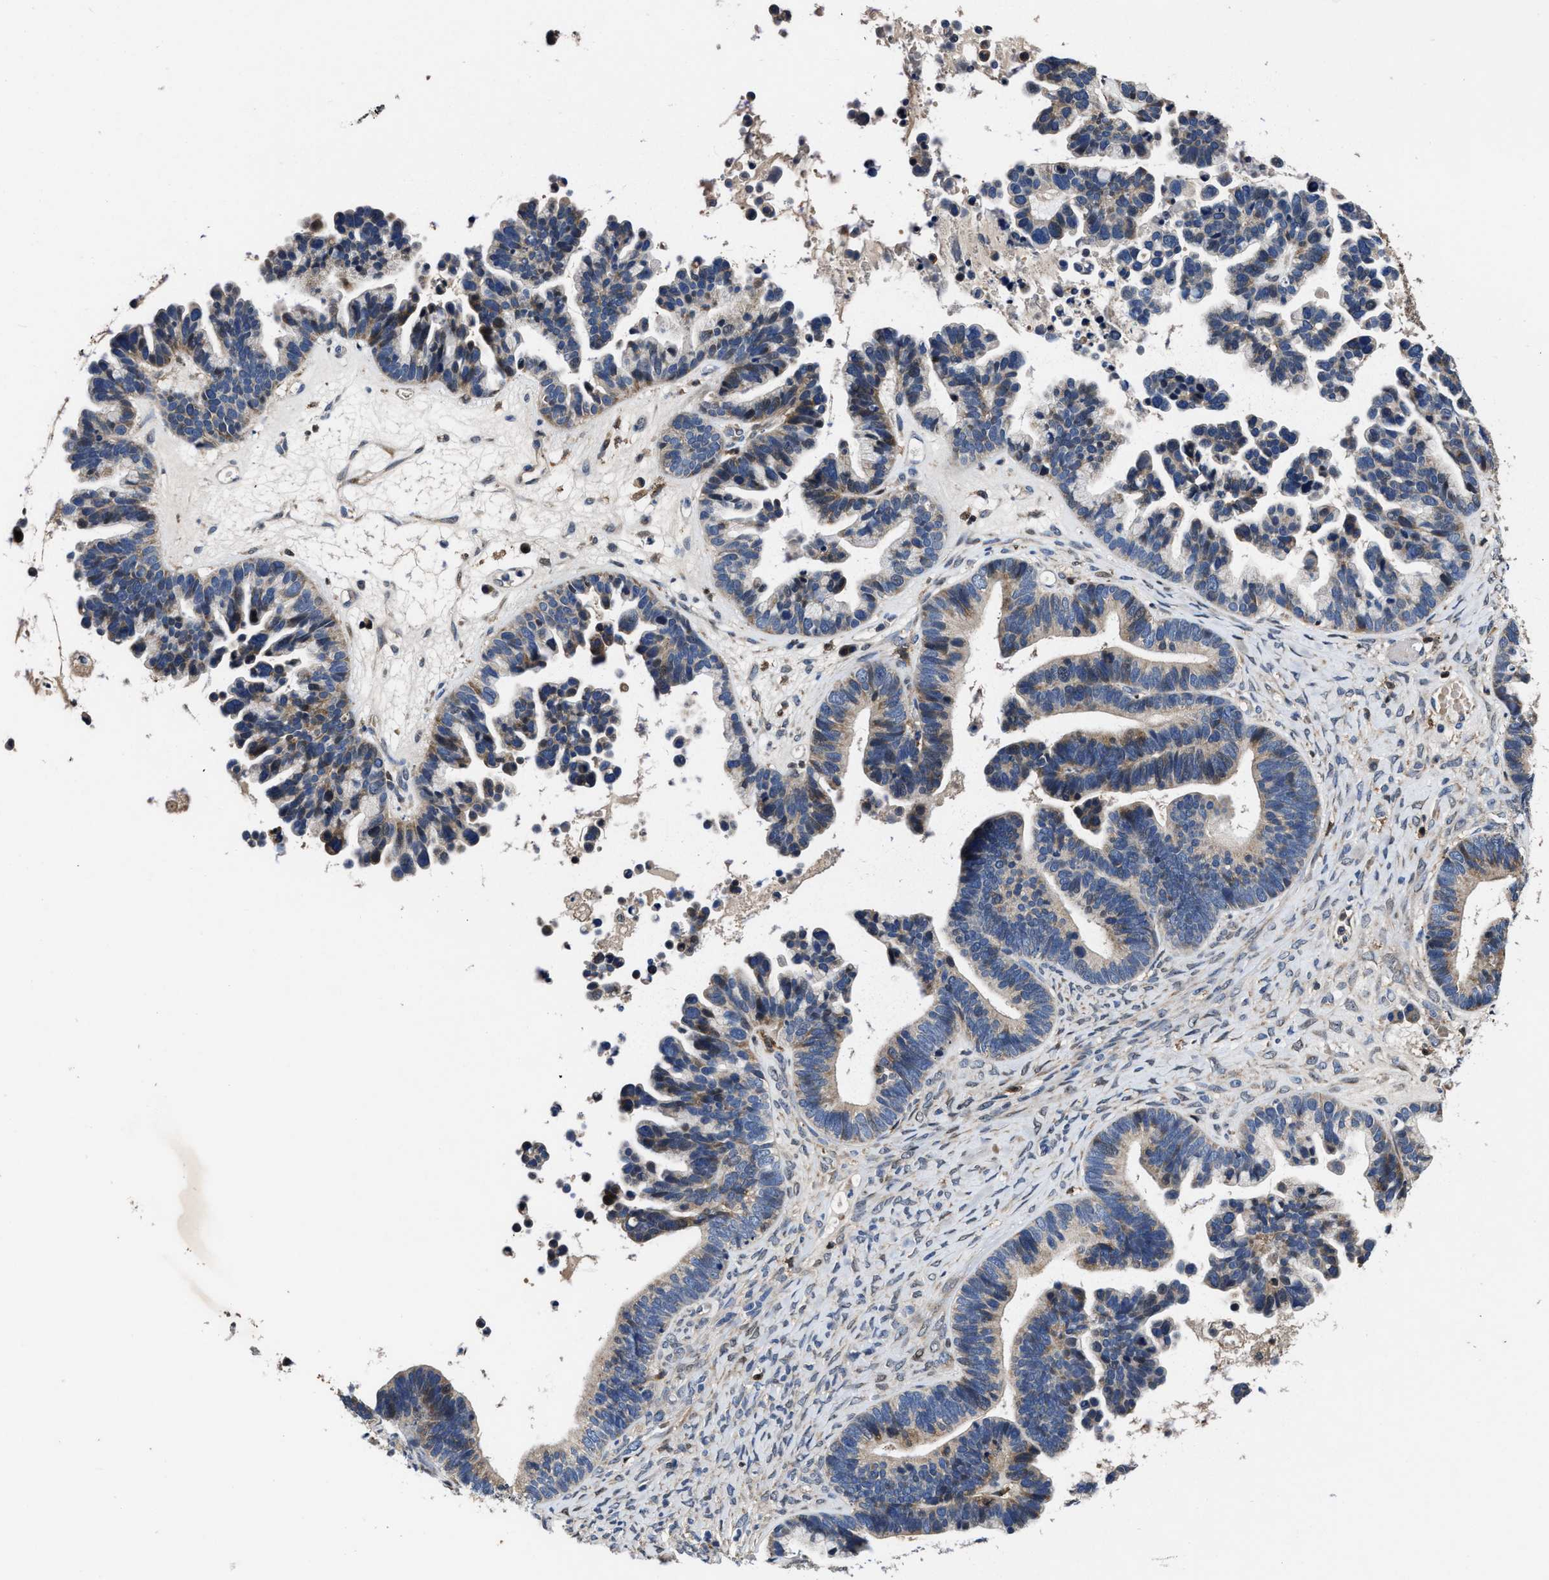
{"staining": {"intensity": "weak", "quantity": "25%-75%", "location": "cytoplasmic/membranous"}, "tissue": "ovarian cancer", "cell_type": "Tumor cells", "image_type": "cancer", "snomed": [{"axis": "morphology", "description": "Cystadenocarcinoma, serous, NOS"}, {"axis": "topography", "description": "Ovary"}], "caption": "Immunohistochemical staining of ovarian serous cystadenocarcinoma demonstrates weak cytoplasmic/membranous protein expression in approximately 25%-75% of tumor cells.", "gene": "RGS10", "patient": {"sex": "female", "age": 56}}